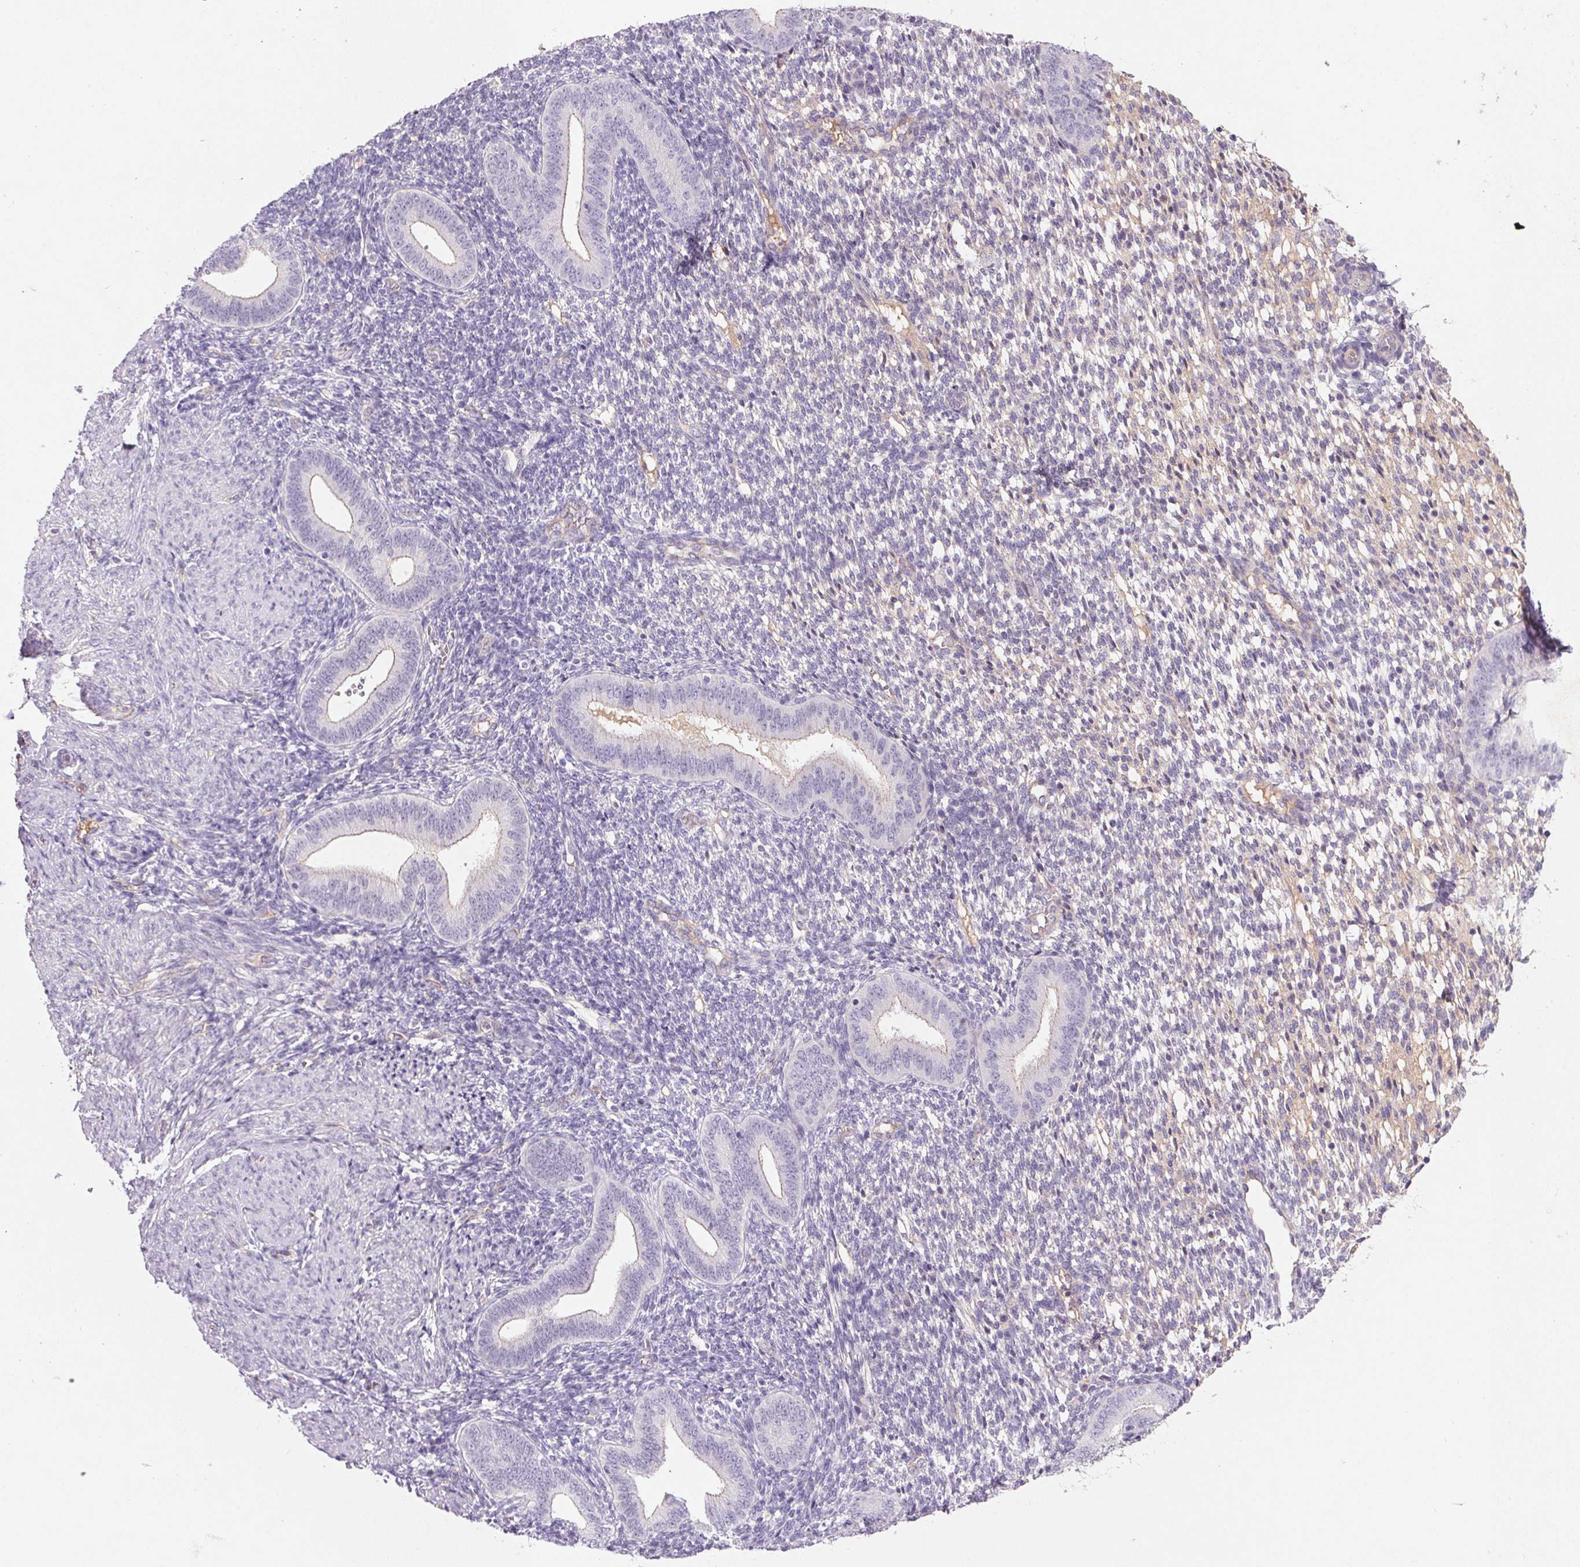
{"staining": {"intensity": "negative", "quantity": "none", "location": "none"}, "tissue": "endometrium", "cell_type": "Cells in endometrial stroma", "image_type": "normal", "snomed": [{"axis": "morphology", "description": "Normal tissue, NOS"}, {"axis": "topography", "description": "Endometrium"}], "caption": "The histopathology image reveals no staining of cells in endometrial stroma in unremarkable endometrium.", "gene": "APOC4", "patient": {"sex": "female", "age": 40}}